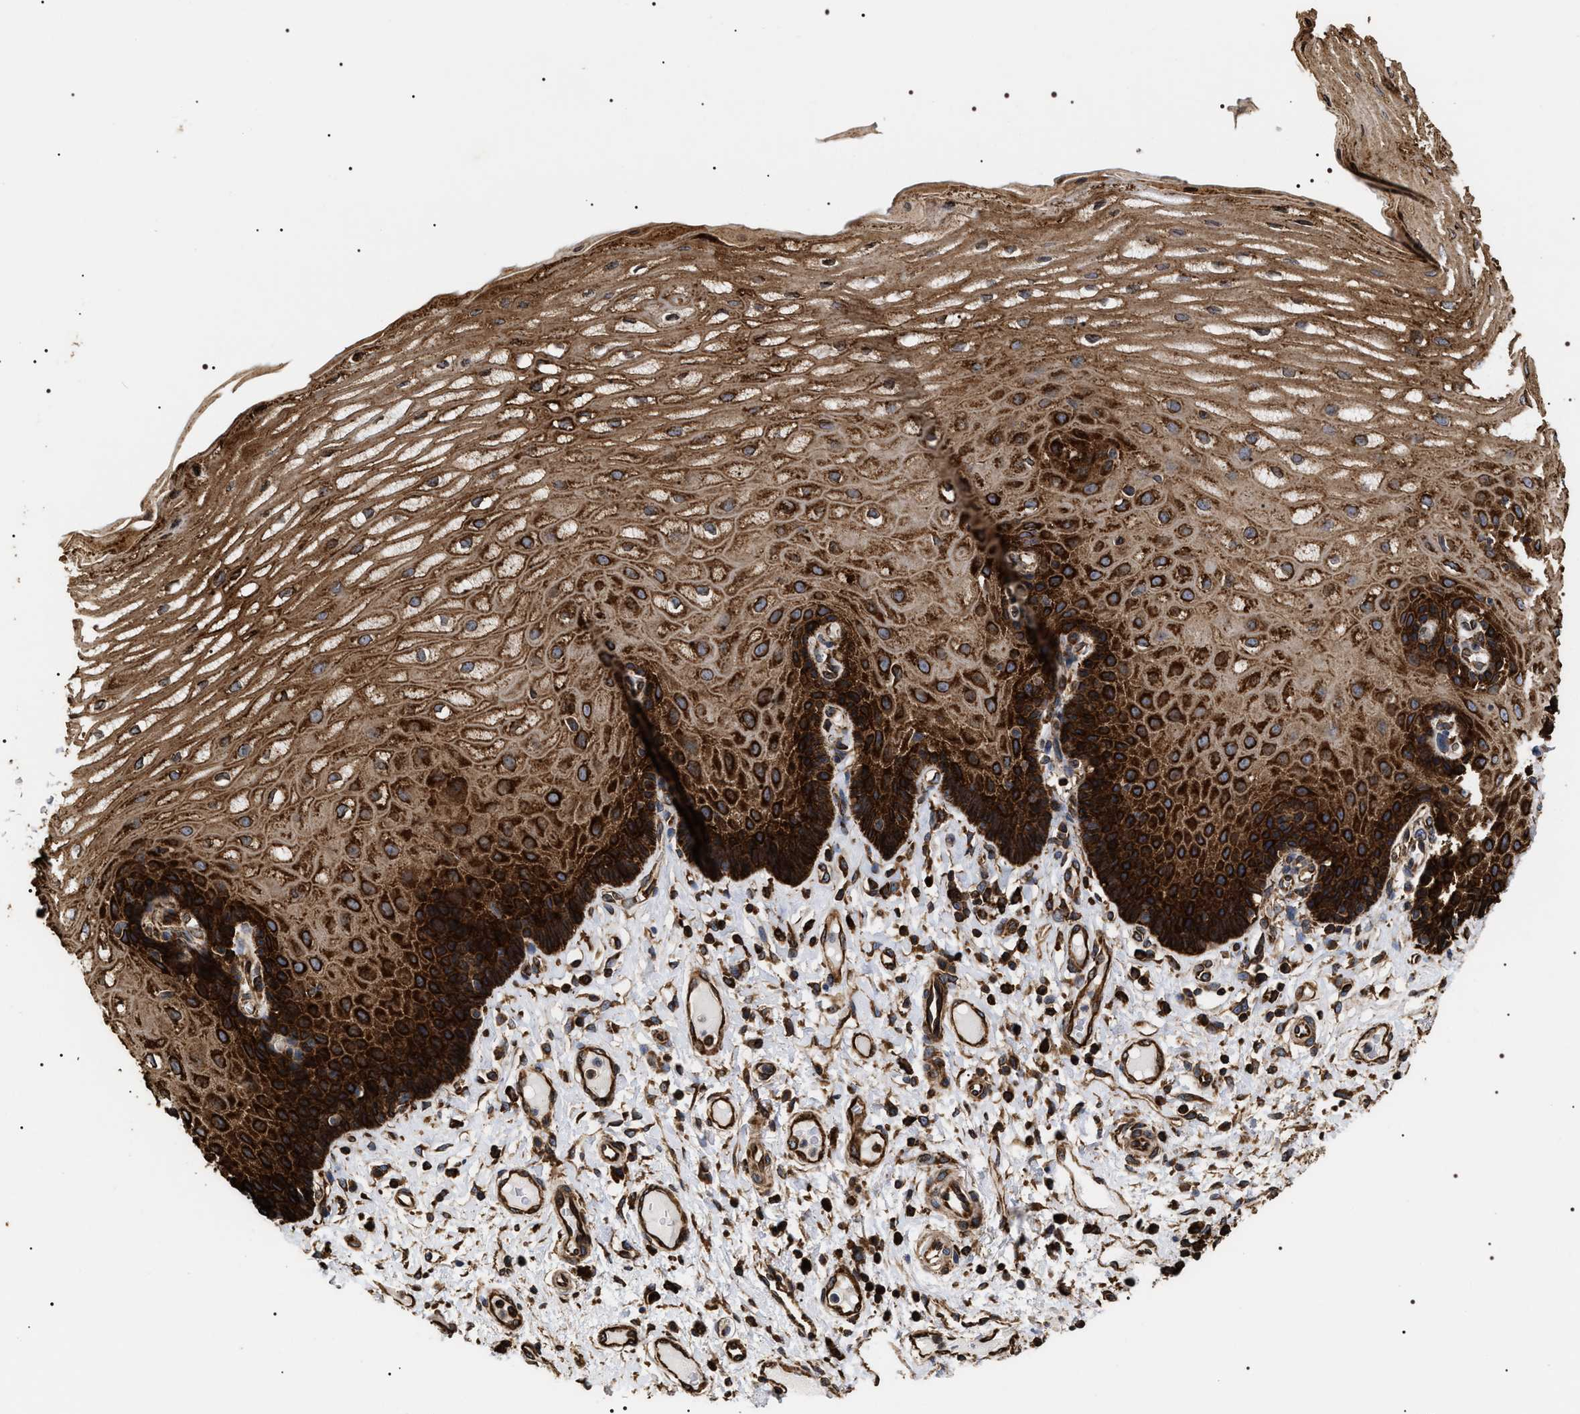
{"staining": {"intensity": "strong", "quantity": ">75%", "location": "cytoplasmic/membranous"}, "tissue": "esophagus", "cell_type": "Squamous epithelial cells", "image_type": "normal", "snomed": [{"axis": "morphology", "description": "Normal tissue, NOS"}, {"axis": "topography", "description": "Esophagus"}], "caption": "The image exhibits immunohistochemical staining of unremarkable esophagus. There is strong cytoplasmic/membranous positivity is present in approximately >75% of squamous epithelial cells.", "gene": "SERBP1", "patient": {"sex": "male", "age": 54}}